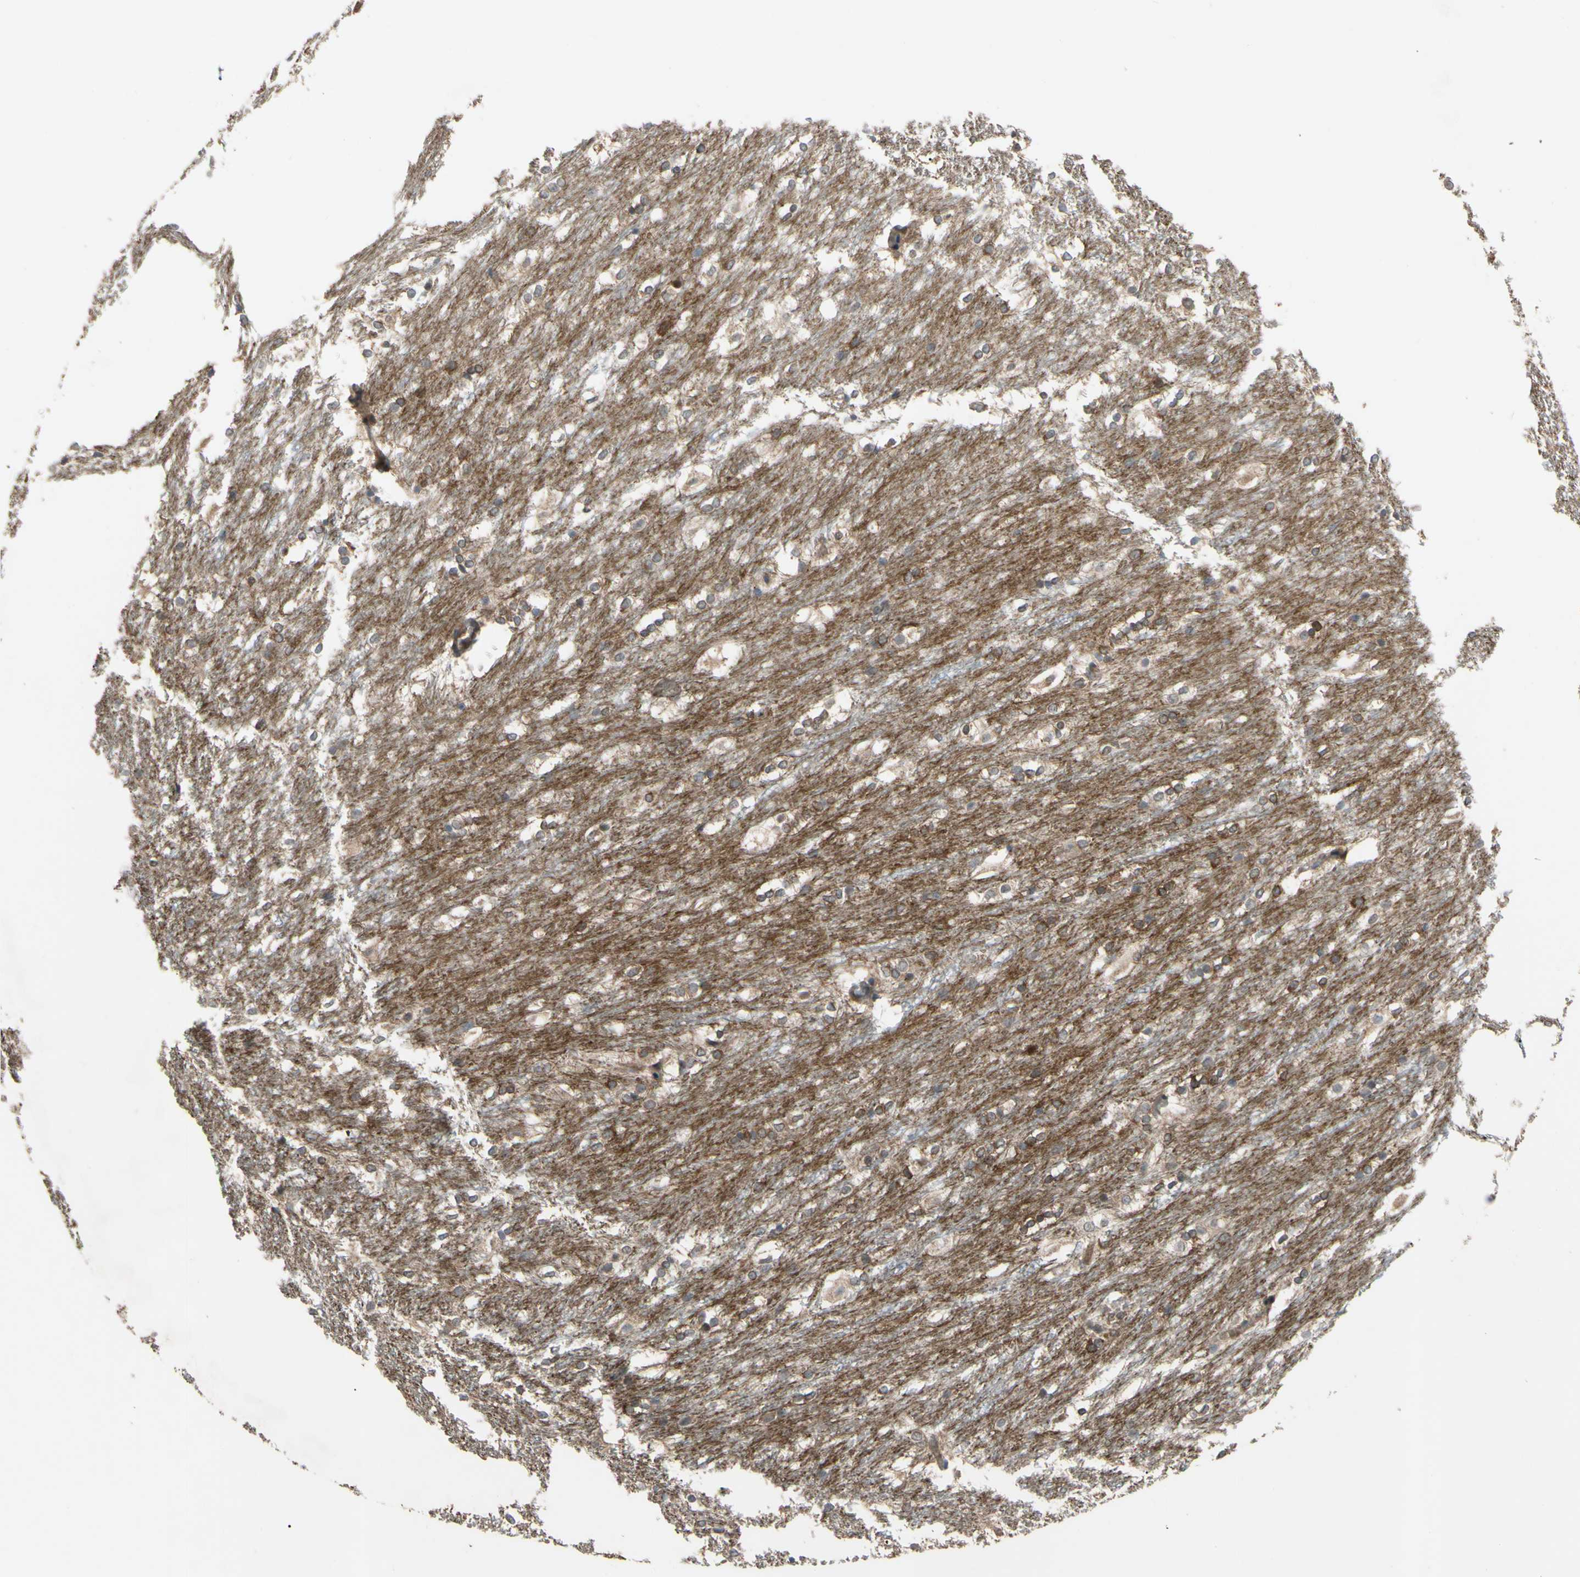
{"staining": {"intensity": "moderate", "quantity": ">75%", "location": "cytoplasmic/membranous"}, "tissue": "caudate", "cell_type": "Glial cells", "image_type": "normal", "snomed": [{"axis": "morphology", "description": "Normal tissue, NOS"}, {"axis": "topography", "description": "Lateral ventricle wall"}], "caption": "This micrograph demonstrates immunohistochemistry (IHC) staining of unremarkable caudate, with medium moderate cytoplasmic/membranous positivity in approximately >75% of glial cells.", "gene": "SHROOM4", "patient": {"sex": "female", "age": 19}}